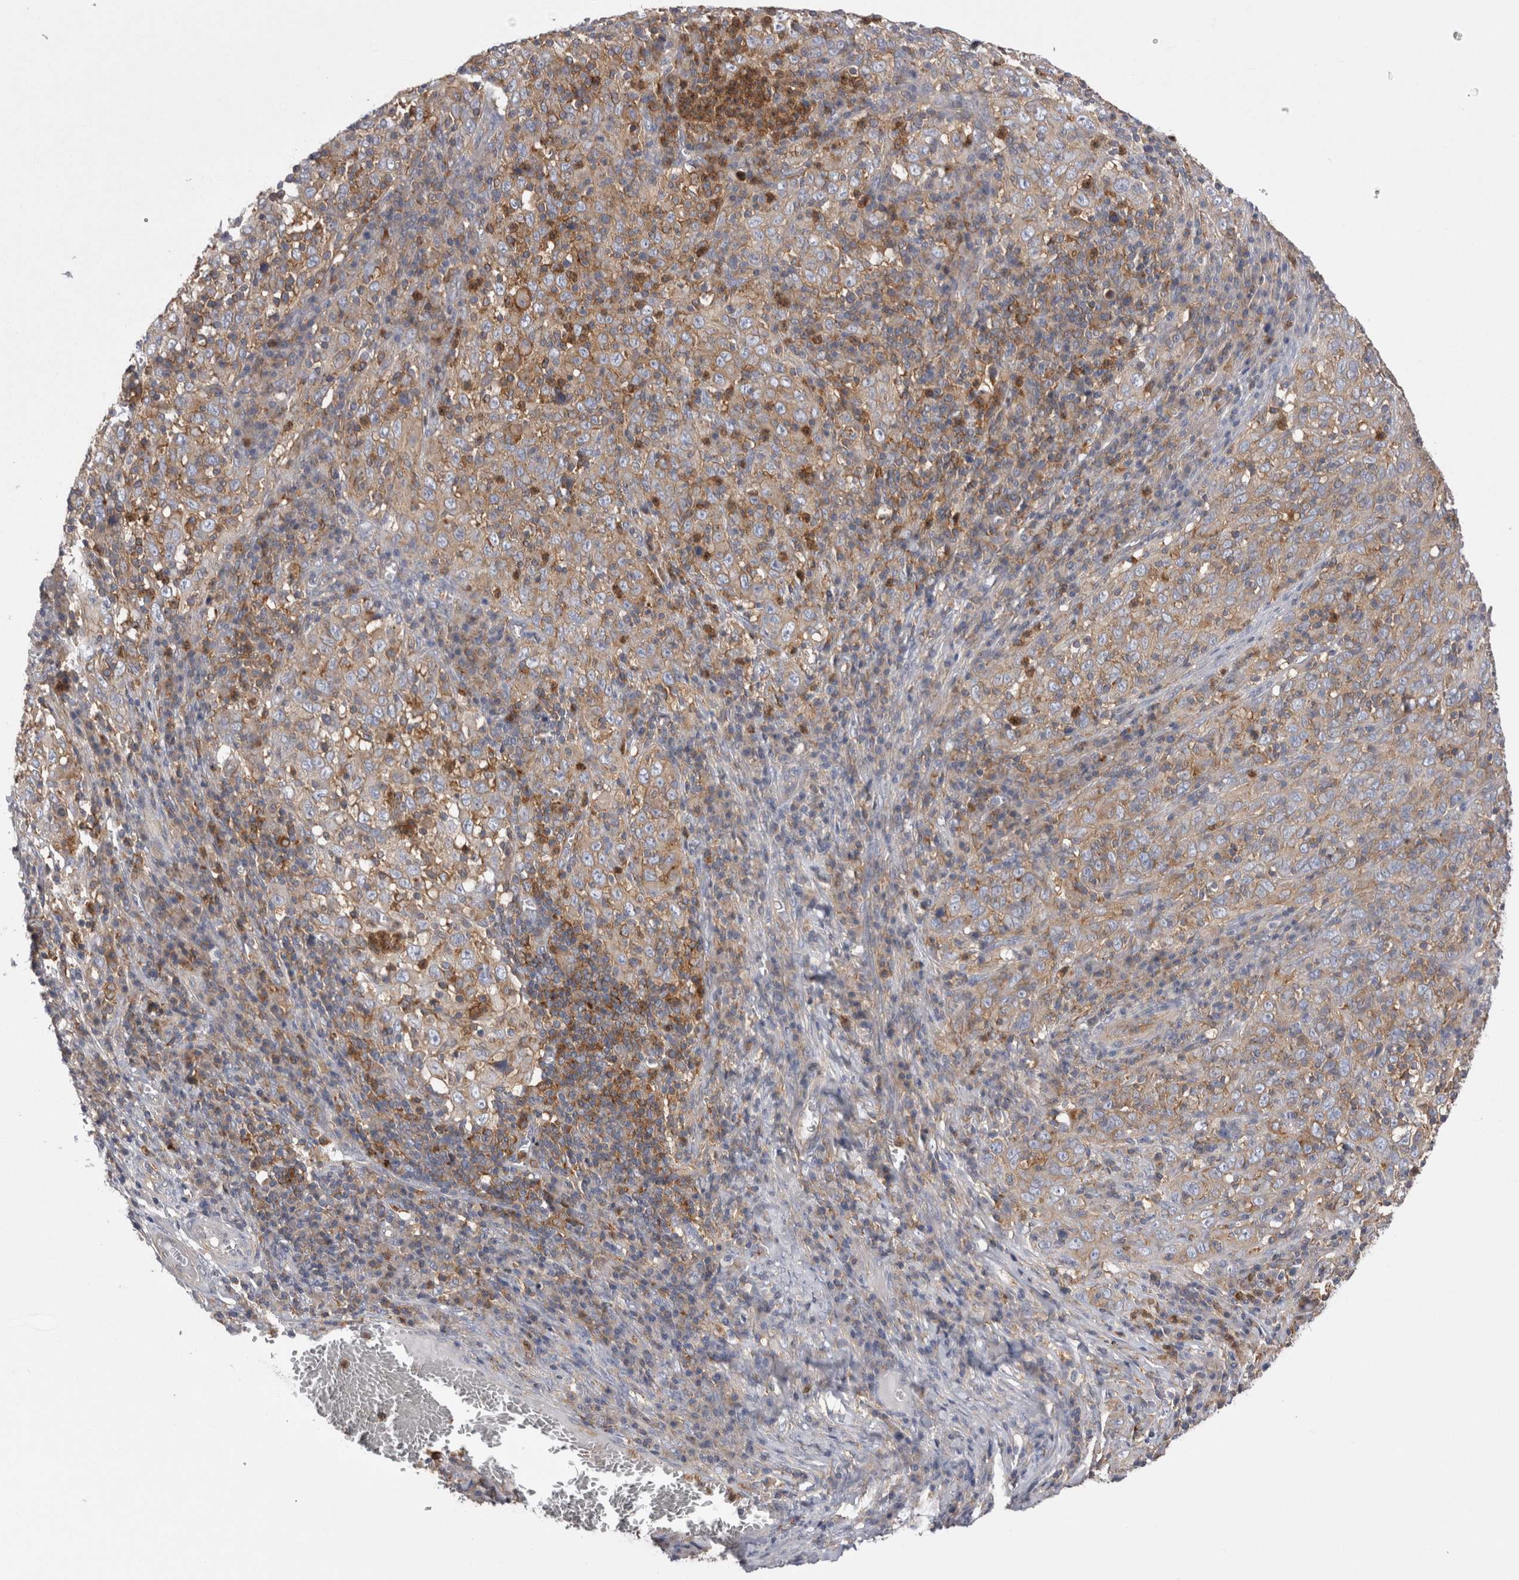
{"staining": {"intensity": "moderate", "quantity": ">75%", "location": "cytoplasmic/membranous"}, "tissue": "cervical cancer", "cell_type": "Tumor cells", "image_type": "cancer", "snomed": [{"axis": "morphology", "description": "Squamous cell carcinoma, NOS"}, {"axis": "topography", "description": "Cervix"}], "caption": "Immunohistochemistry staining of cervical squamous cell carcinoma, which demonstrates medium levels of moderate cytoplasmic/membranous staining in about >75% of tumor cells indicating moderate cytoplasmic/membranous protein staining. The staining was performed using DAB (brown) for protein detection and nuclei were counterstained in hematoxylin (blue).", "gene": "RAB11FIP1", "patient": {"sex": "female", "age": 46}}